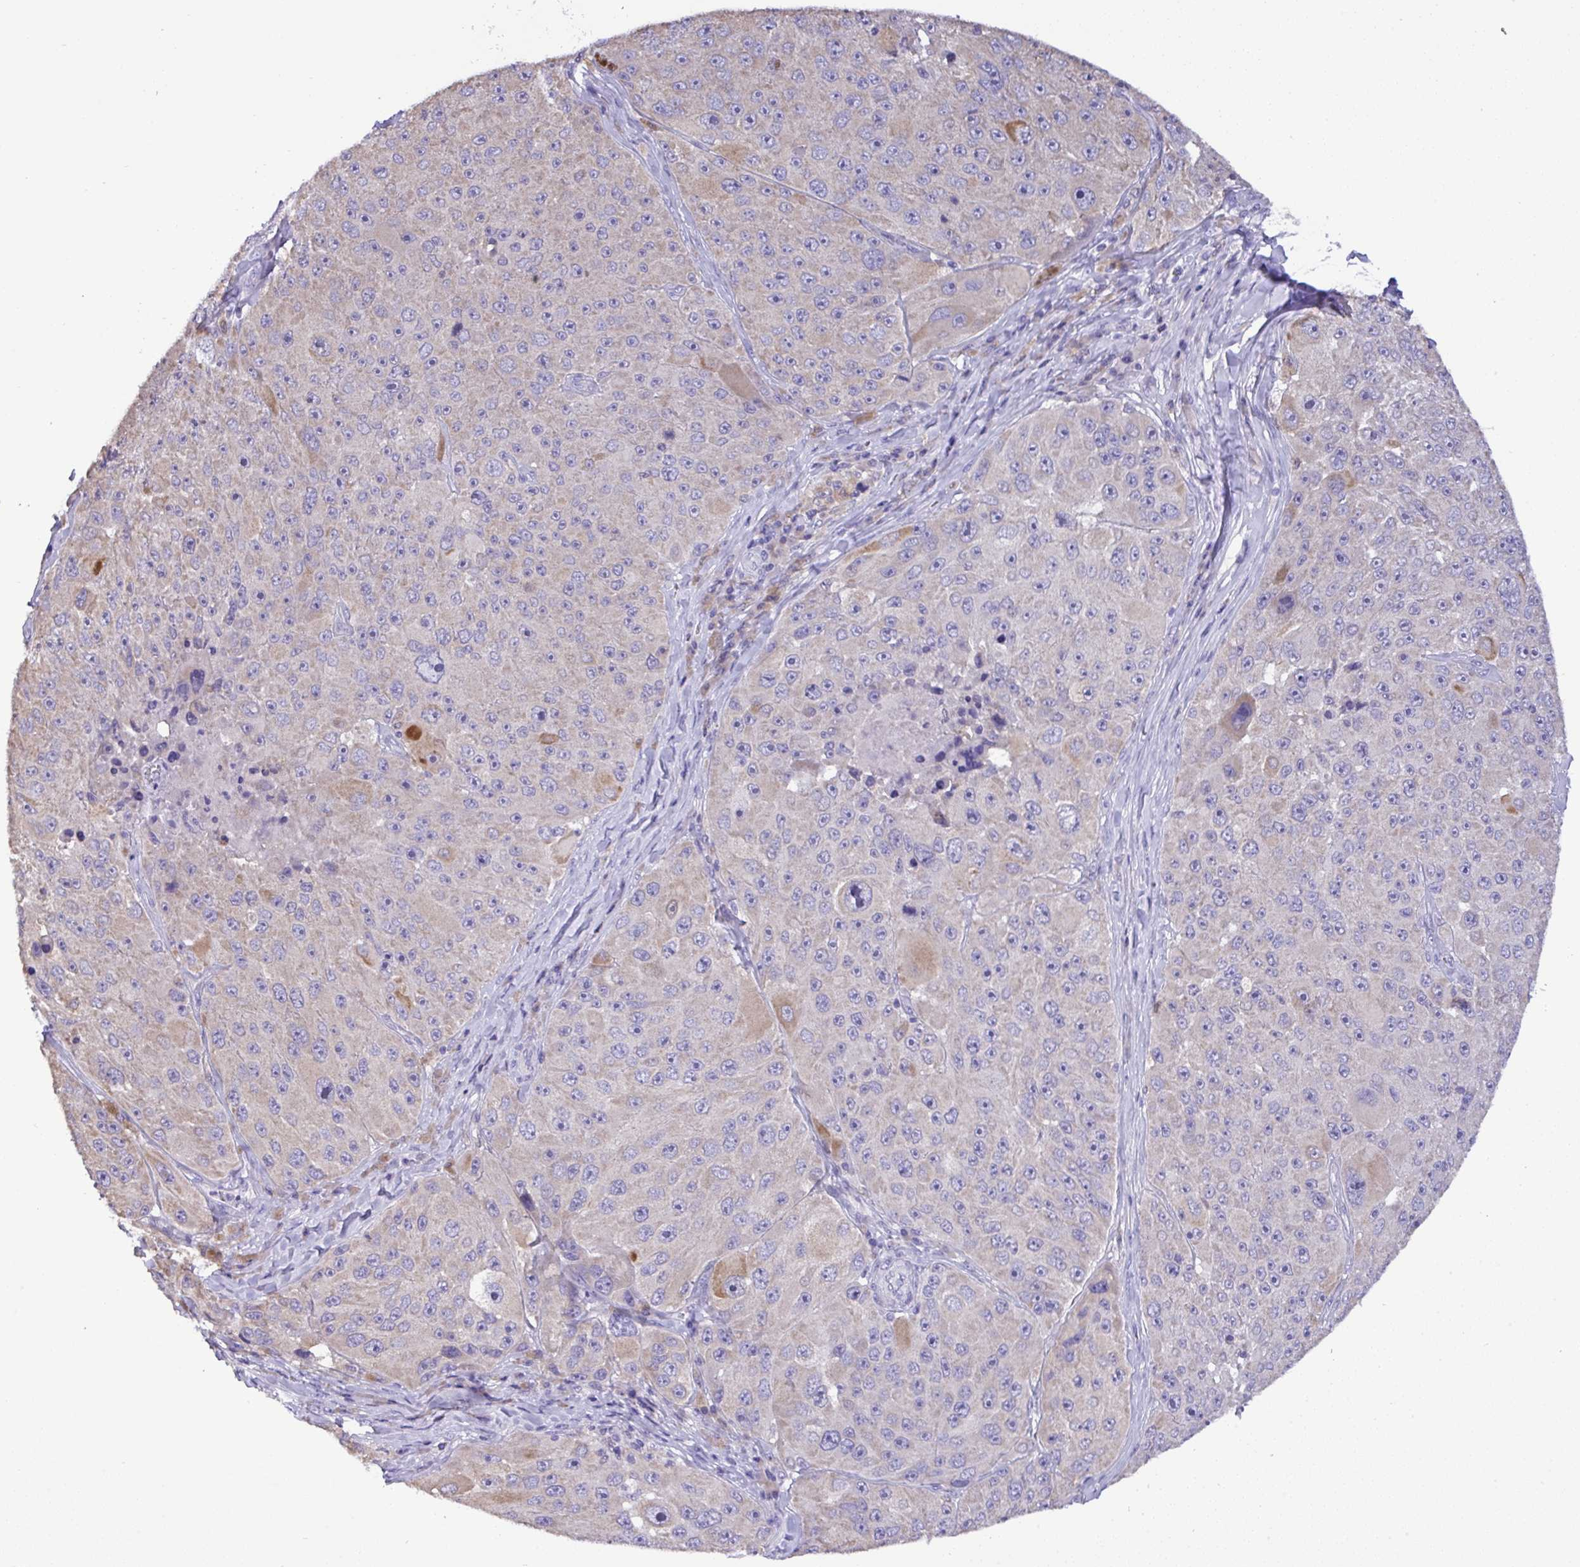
{"staining": {"intensity": "weak", "quantity": "<25%", "location": "cytoplasmic/membranous"}, "tissue": "melanoma", "cell_type": "Tumor cells", "image_type": "cancer", "snomed": [{"axis": "morphology", "description": "Malignant melanoma, Metastatic site"}, {"axis": "topography", "description": "Lymph node"}], "caption": "High power microscopy photomicrograph of an immunohistochemistry photomicrograph of melanoma, revealing no significant expression in tumor cells. (DAB immunohistochemistry (IHC), high magnification).", "gene": "ST8SIA2", "patient": {"sex": "male", "age": 62}}